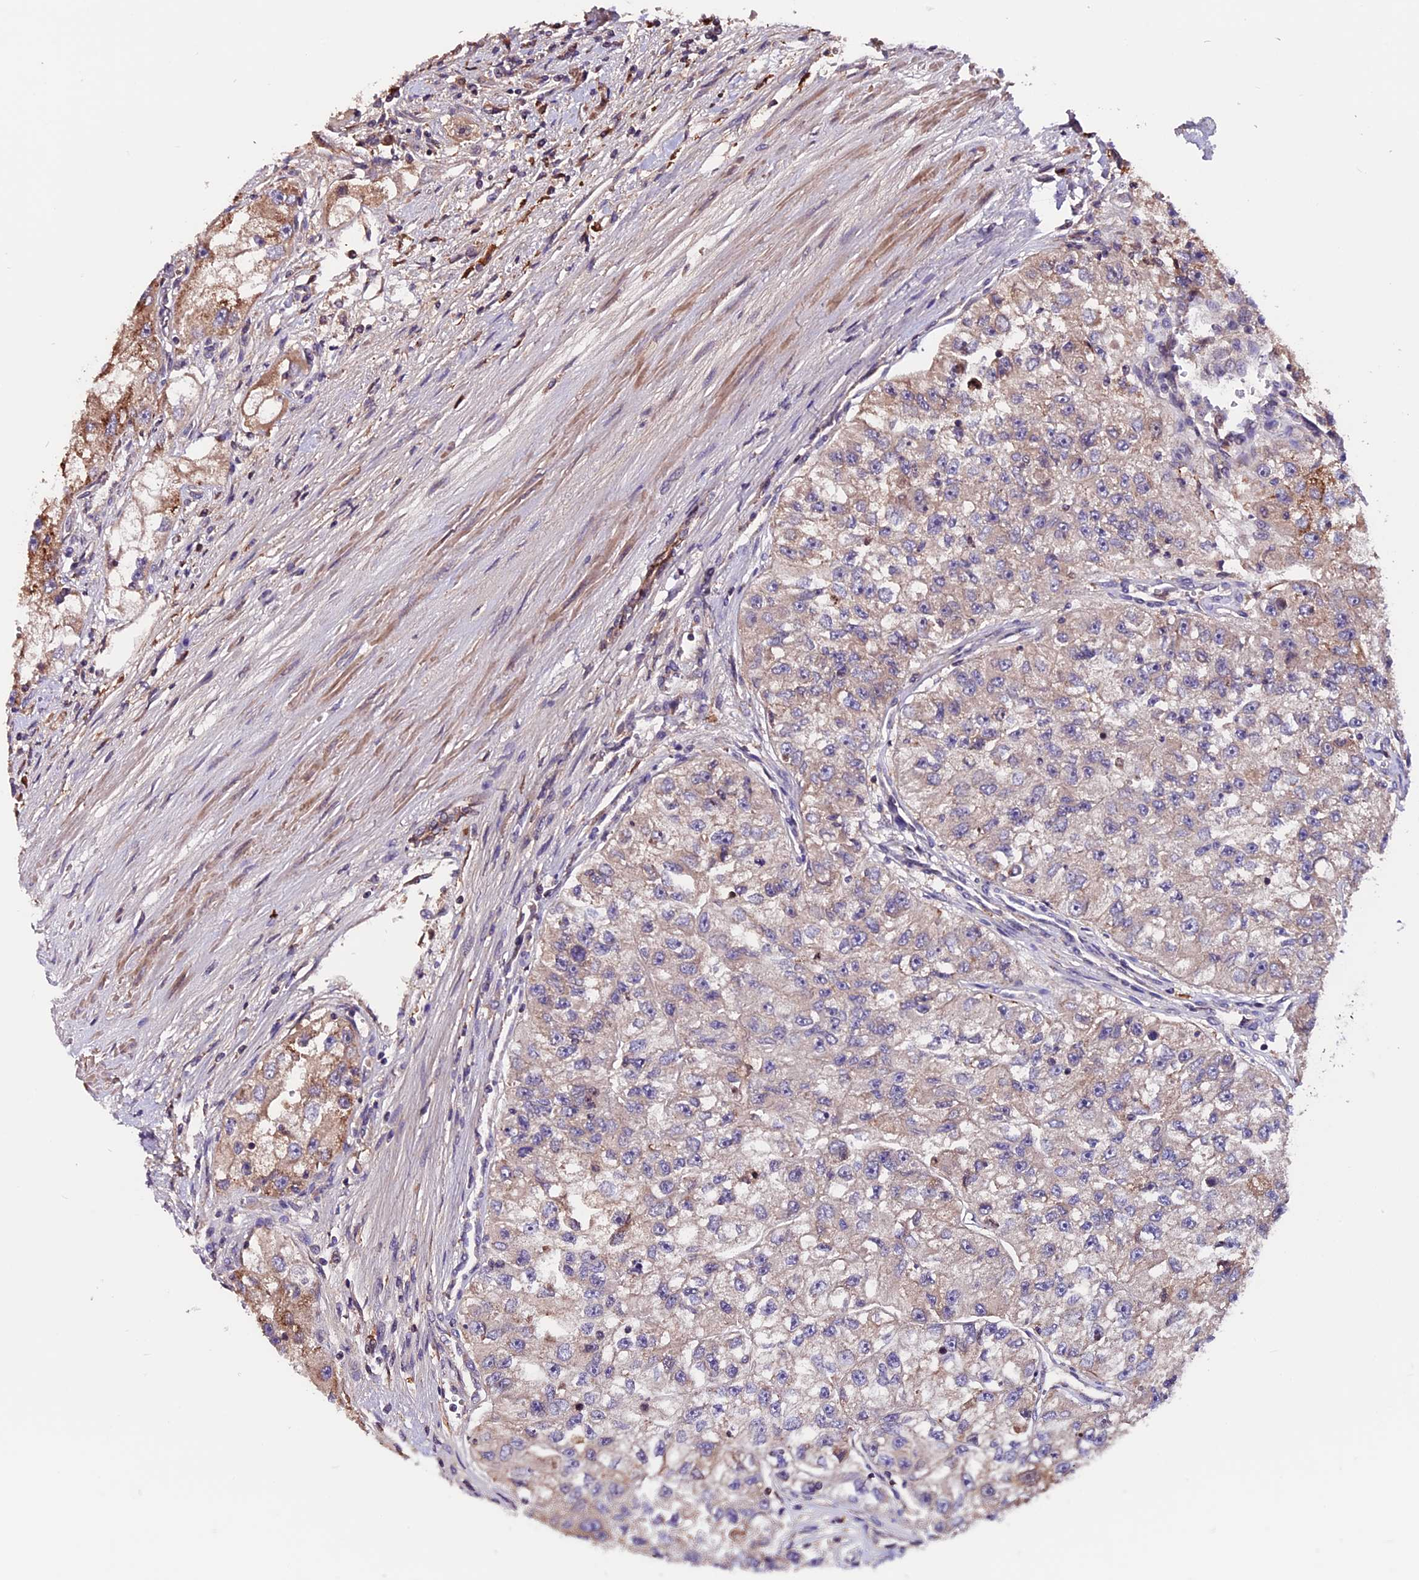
{"staining": {"intensity": "weak", "quantity": "<25%", "location": "cytoplasmic/membranous"}, "tissue": "renal cancer", "cell_type": "Tumor cells", "image_type": "cancer", "snomed": [{"axis": "morphology", "description": "Adenocarcinoma, NOS"}, {"axis": "topography", "description": "Kidney"}], "caption": "IHC of human adenocarcinoma (renal) displays no expression in tumor cells.", "gene": "ZNF598", "patient": {"sex": "male", "age": 63}}